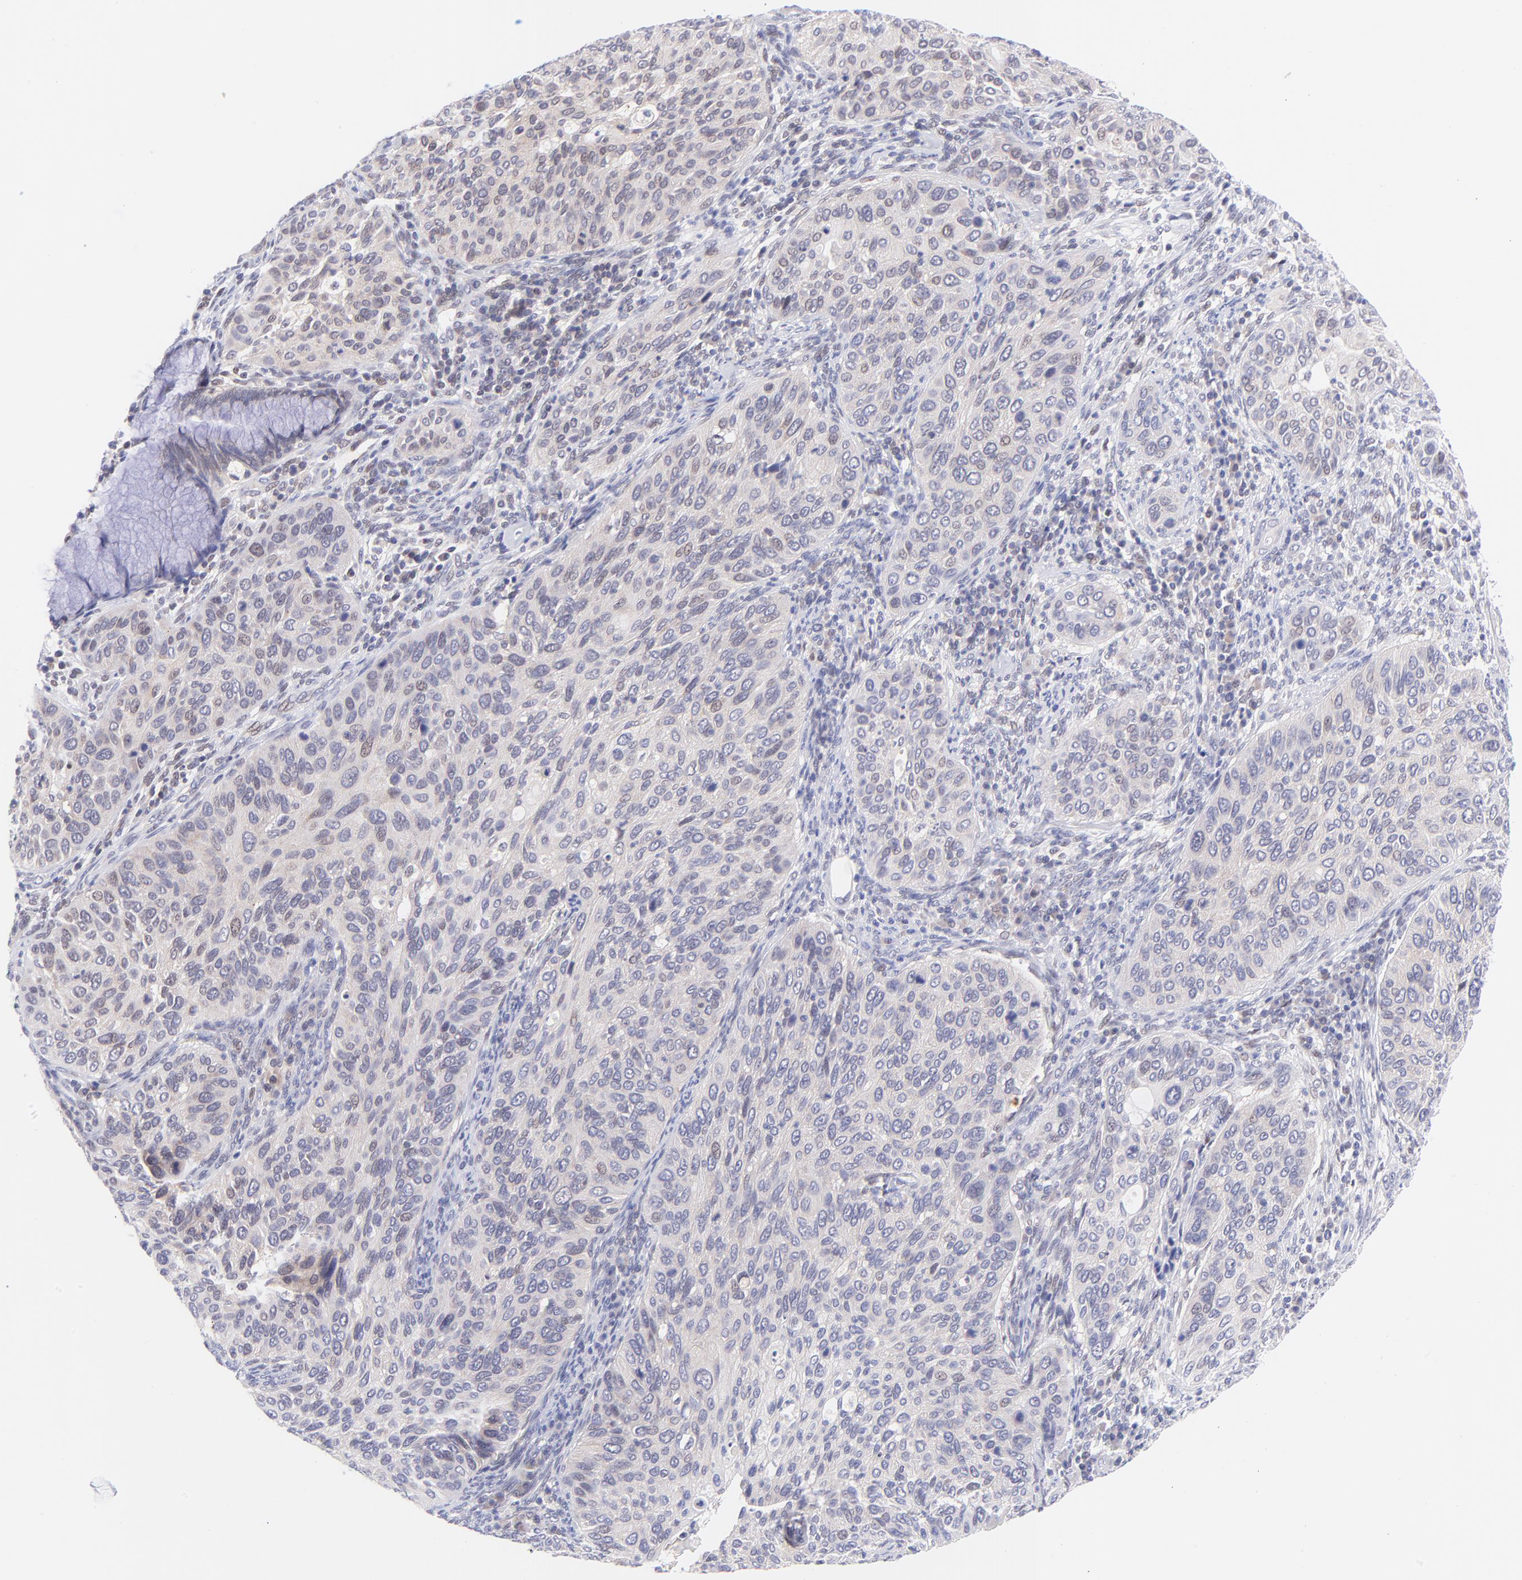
{"staining": {"intensity": "negative", "quantity": "none", "location": "none"}, "tissue": "cervical cancer", "cell_type": "Tumor cells", "image_type": "cancer", "snomed": [{"axis": "morphology", "description": "Squamous cell carcinoma, NOS"}, {"axis": "topography", "description": "Cervix"}], "caption": "IHC of squamous cell carcinoma (cervical) exhibits no expression in tumor cells.", "gene": "PBDC1", "patient": {"sex": "female", "age": 57}}